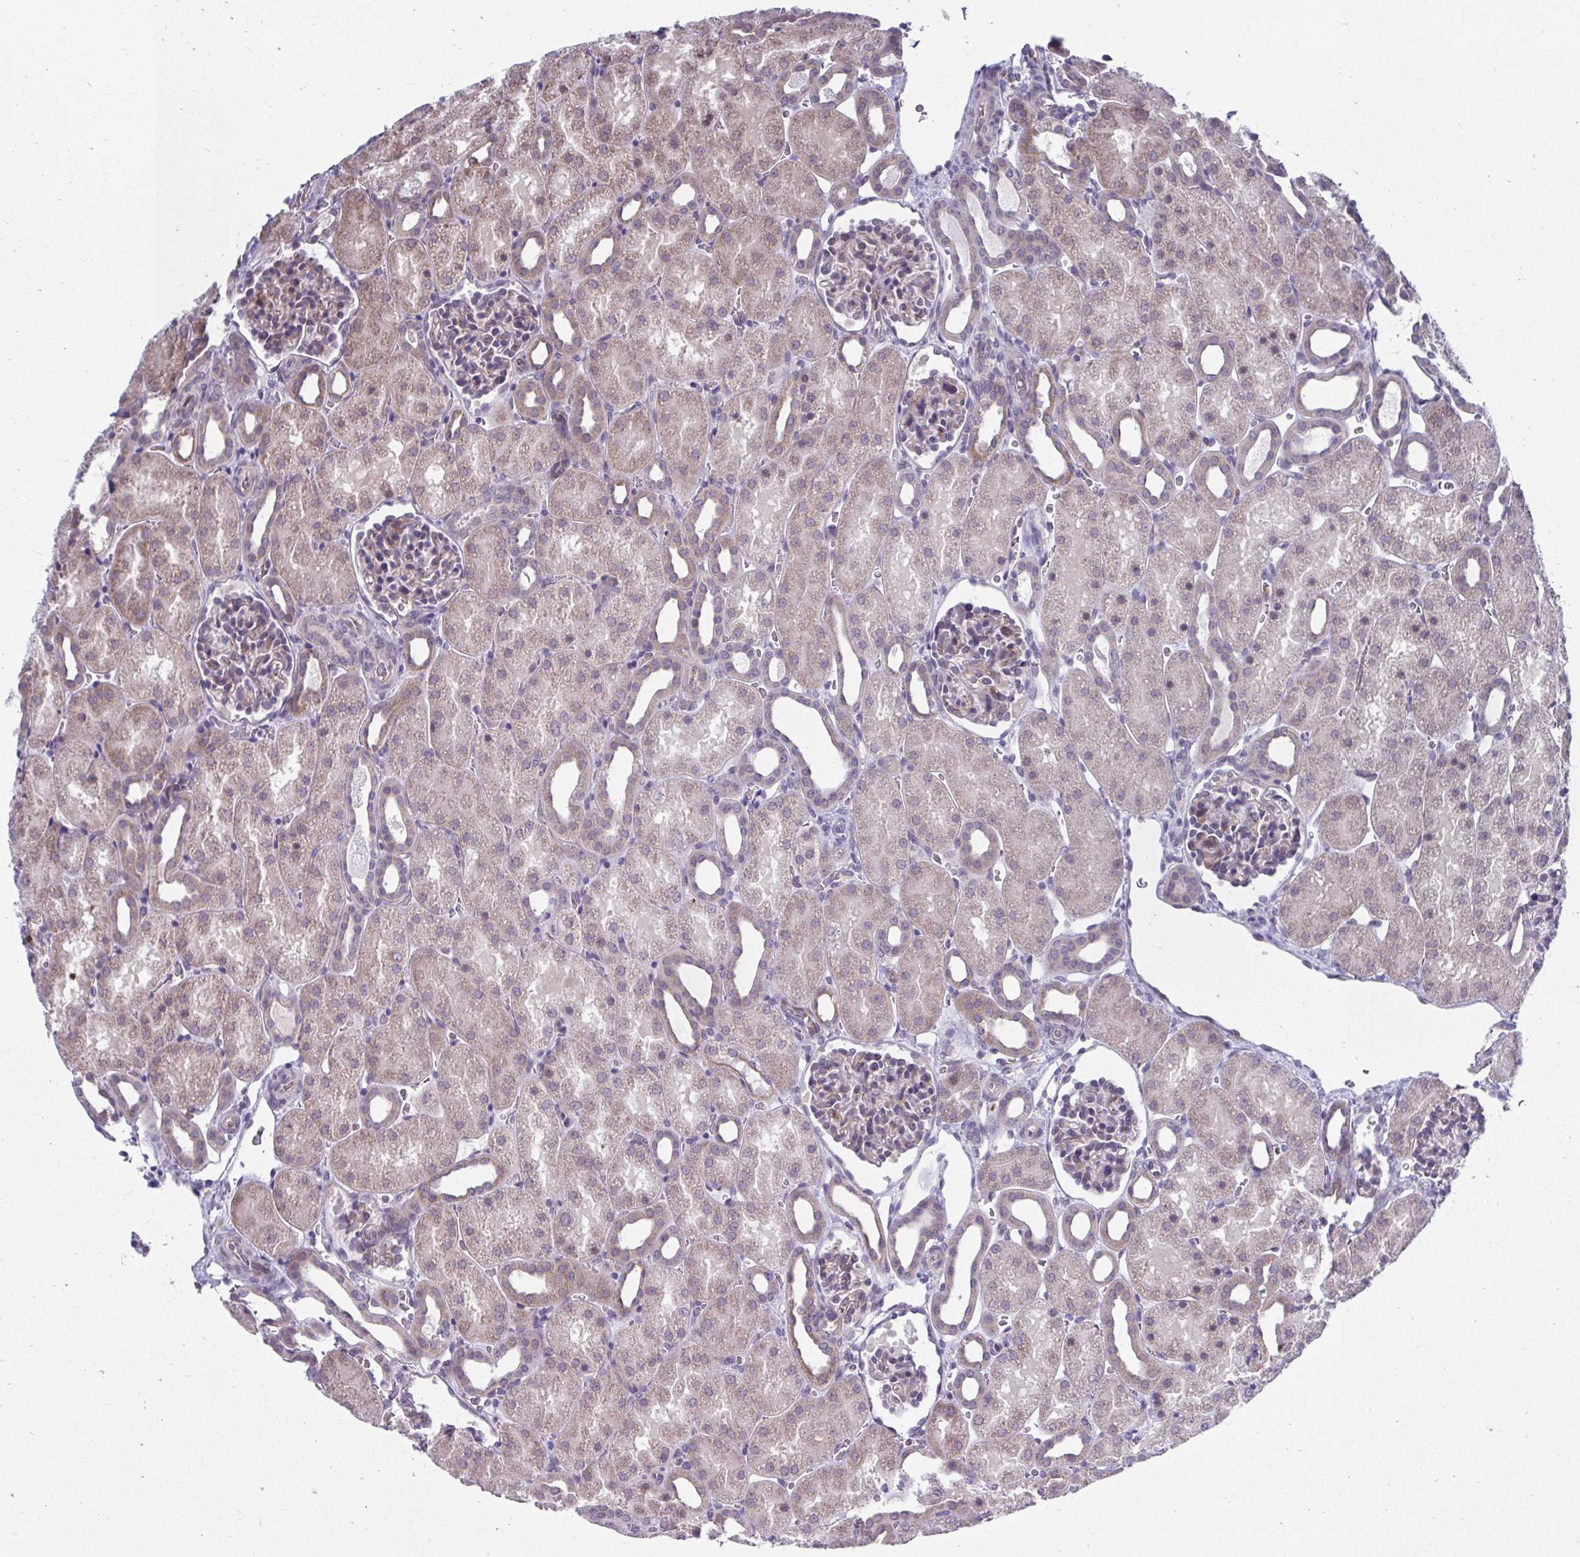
{"staining": {"intensity": "moderate", "quantity": "25%-75%", "location": "cytoplasmic/membranous"}, "tissue": "kidney", "cell_type": "Cells in glomeruli", "image_type": "normal", "snomed": [{"axis": "morphology", "description": "Normal tissue, NOS"}, {"axis": "topography", "description": "Kidney"}], "caption": "Protein staining displays moderate cytoplasmic/membranous expression in approximately 25%-75% of cells in glomeruli in benign kidney.", "gene": "SELENON", "patient": {"sex": "male", "age": 2}}